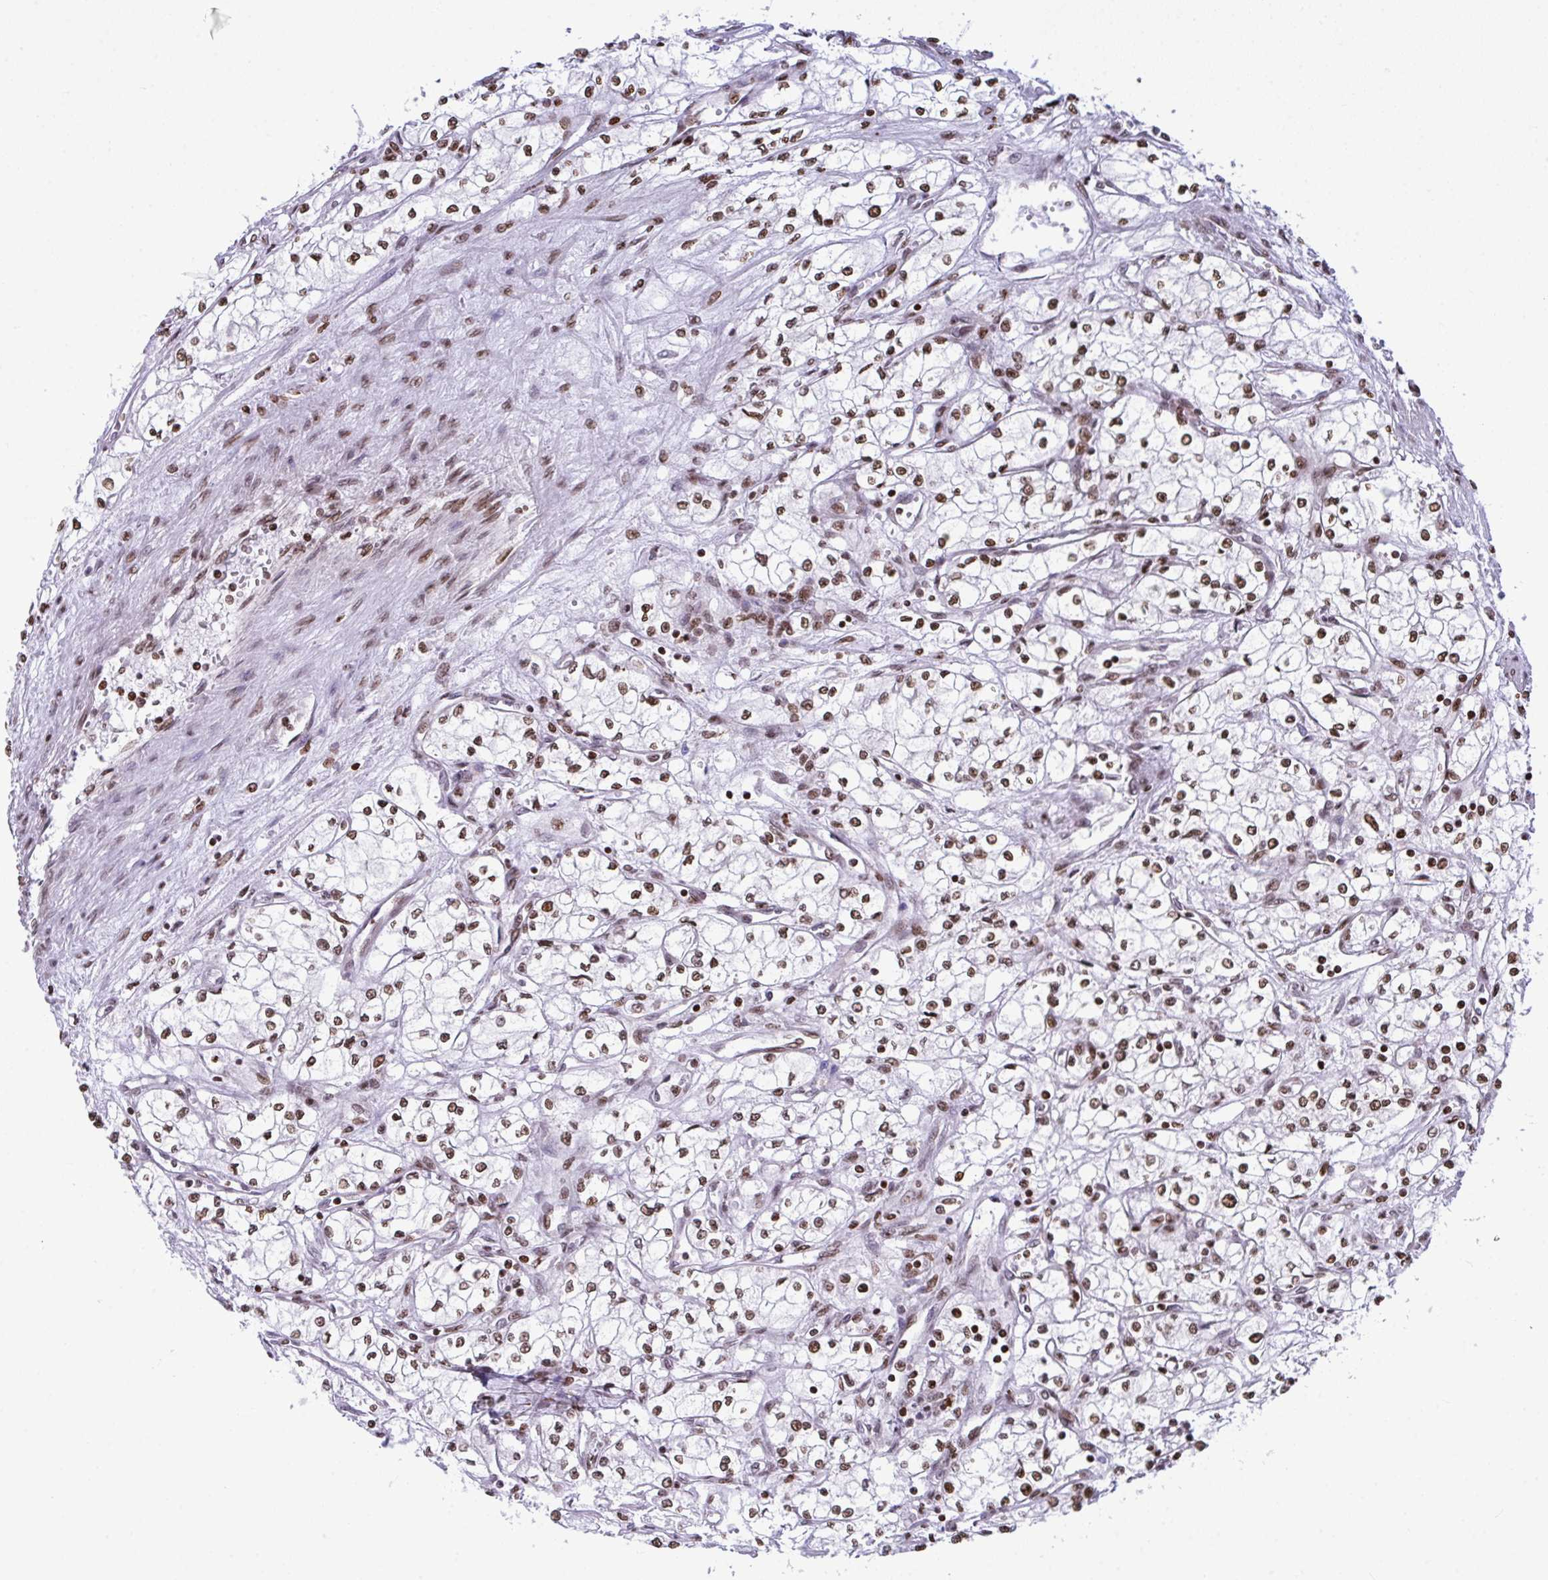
{"staining": {"intensity": "moderate", "quantity": ">75%", "location": "nuclear"}, "tissue": "renal cancer", "cell_type": "Tumor cells", "image_type": "cancer", "snomed": [{"axis": "morphology", "description": "Adenocarcinoma, NOS"}, {"axis": "topography", "description": "Kidney"}], "caption": "Immunohistochemical staining of renal adenocarcinoma displays medium levels of moderate nuclear staining in about >75% of tumor cells. The protein is shown in brown color, while the nuclei are stained blue.", "gene": "RAPGEF5", "patient": {"sex": "male", "age": 59}}